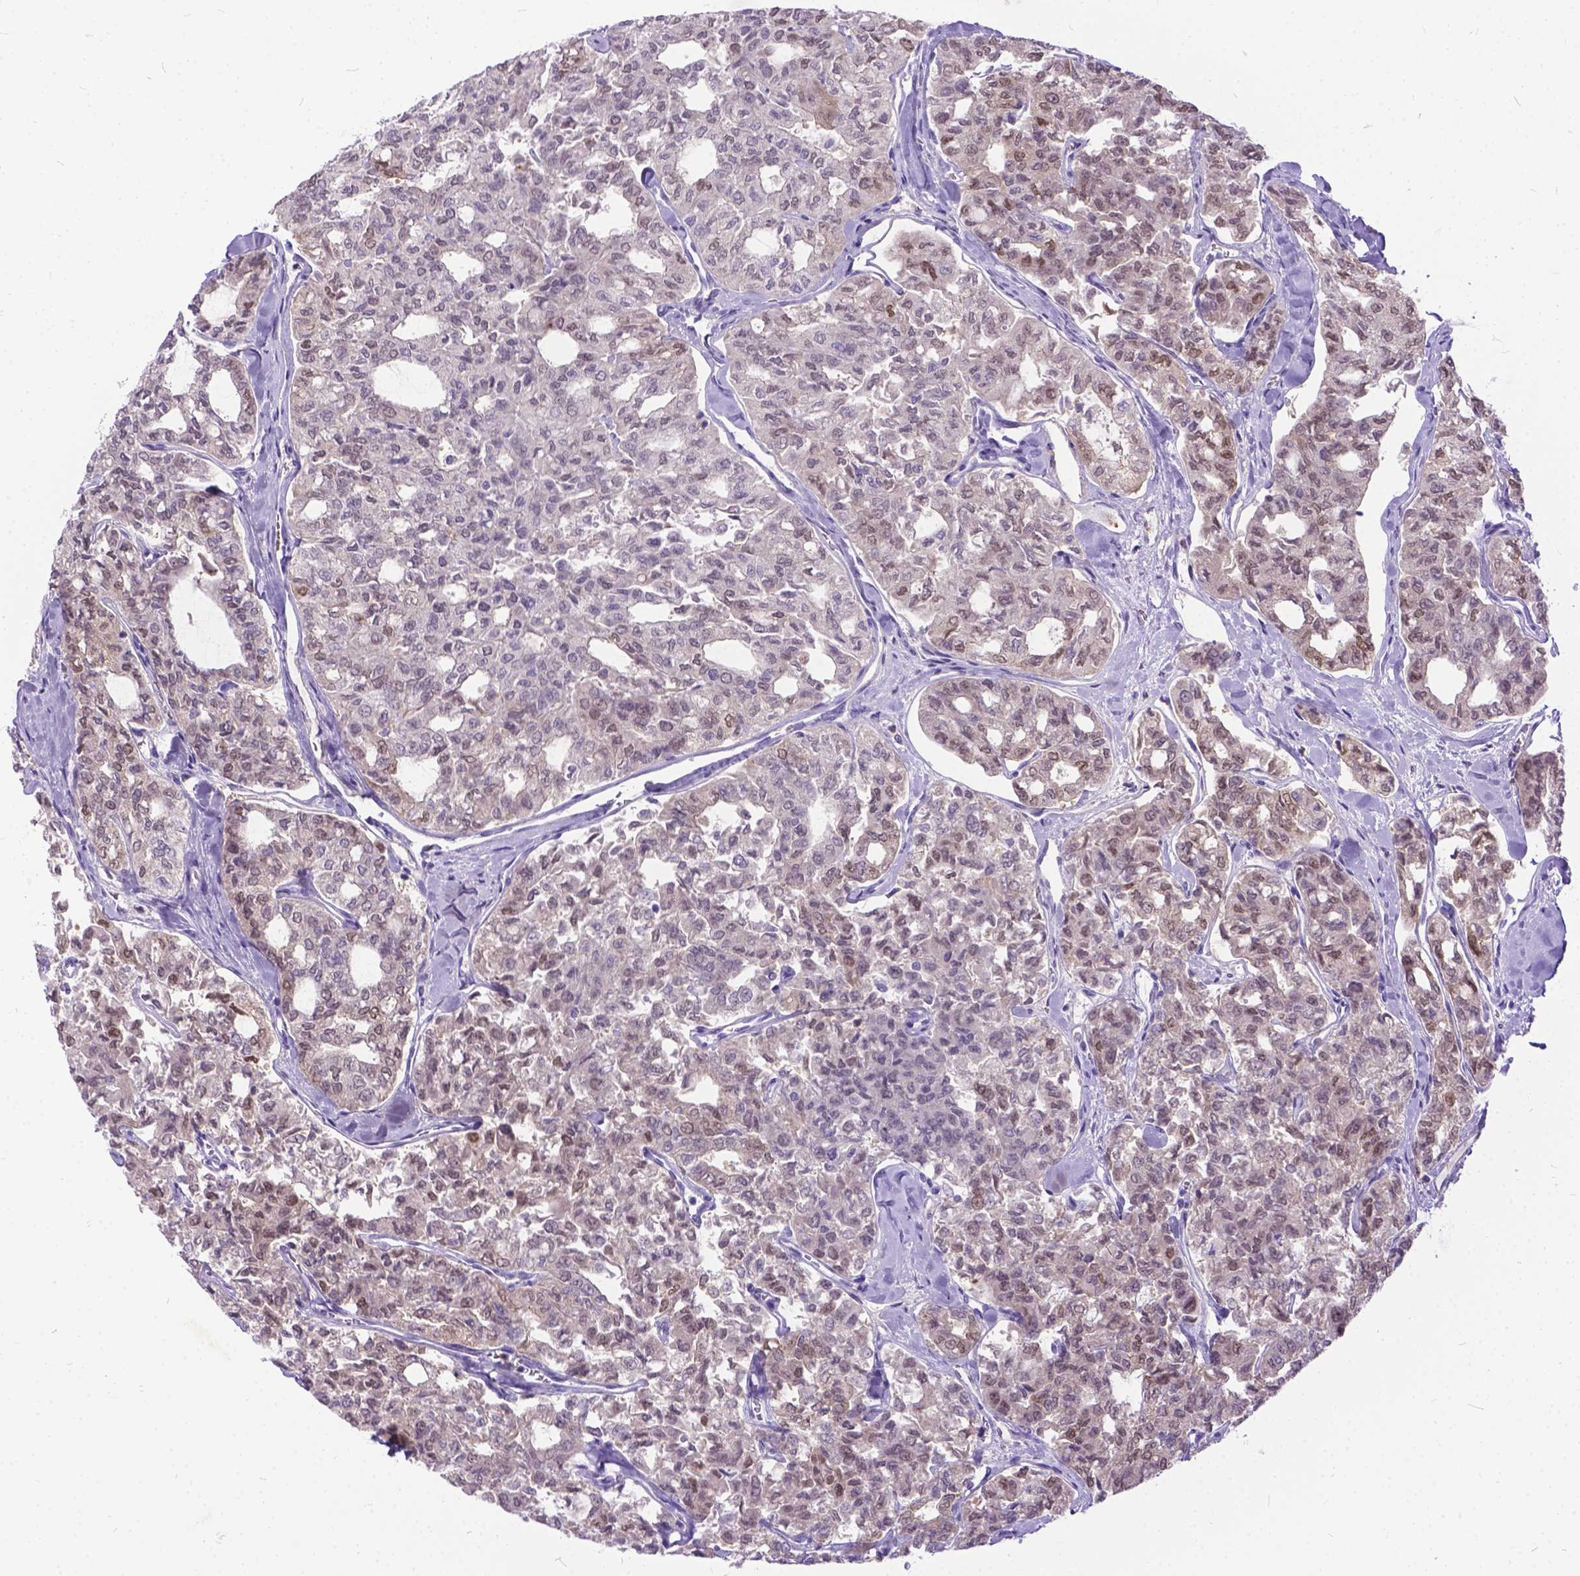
{"staining": {"intensity": "weak", "quantity": "25%-75%", "location": "cytoplasmic/membranous,nuclear"}, "tissue": "thyroid cancer", "cell_type": "Tumor cells", "image_type": "cancer", "snomed": [{"axis": "morphology", "description": "Follicular adenoma carcinoma, NOS"}, {"axis": "topography", "description": "Thyroid gland"}], "caption": "Thyroid cancer (follicular adenoma carcinoma) stained for a protein shows weak cytoplasmic/membranous and nuclear positivity in tumor cells.", "gene": "TMEM169", "patient": {"sex": "male", "age": 75}}